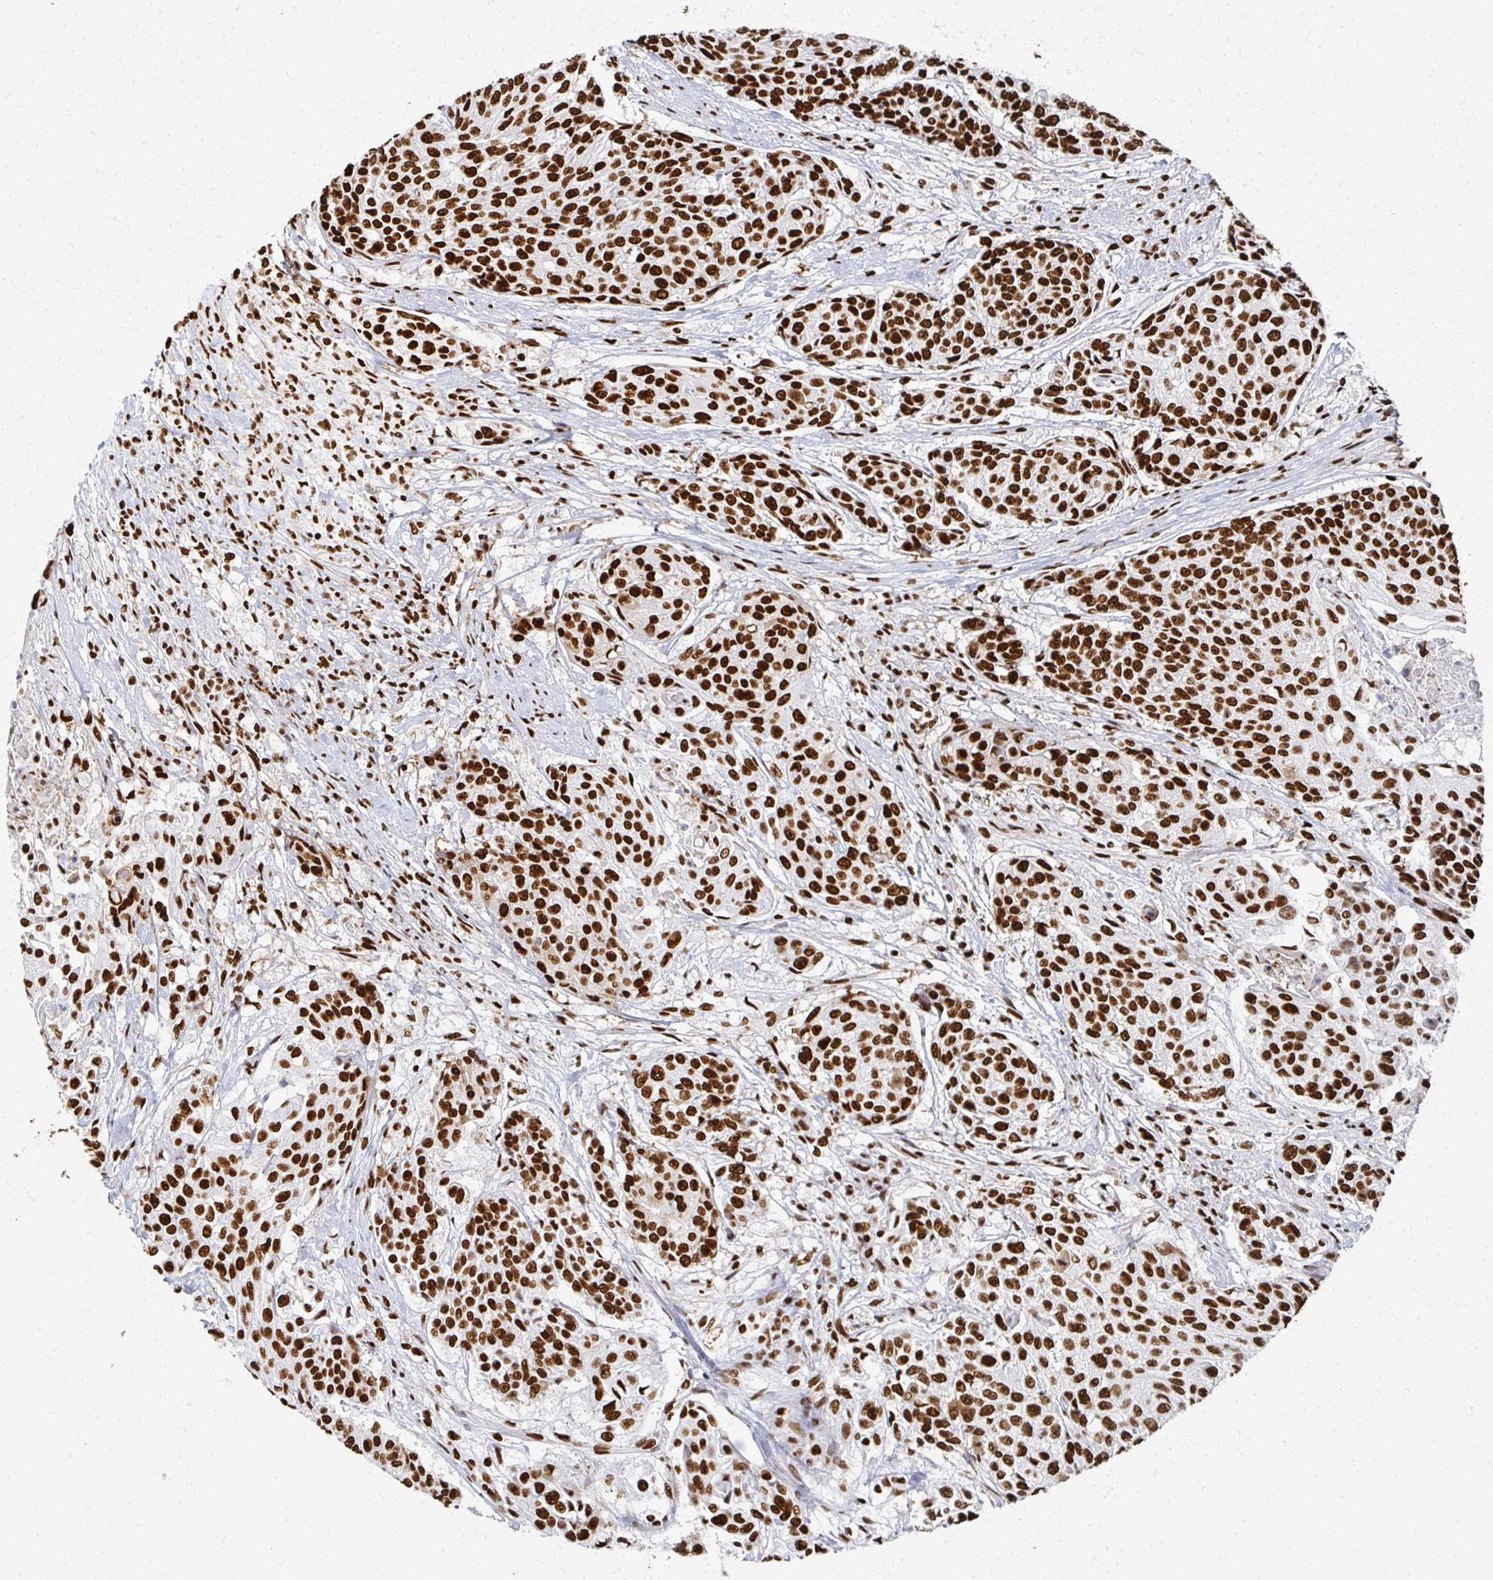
{"staining": {"intensity": "strong", "quantity": ">75%", "location": "nuclear"}, "tissue": "urothelial cancer", "cell_type": "Tumor cells", "image_type": "cancer", "snomed": [{"axis": "morphology", "description": "Urothelial carcinoma, High grade"}, {"axis": "topography", "description": "Urinary bladder"}], "caption": "Urothelial cancer stained with DAB (3,3'-diaminobenzidine) immunohistochemistry reveals high levels of strong nuclear staining in approximately >75% of tumor cells.", "gene": "RBBP7", "patient": {"sex": "female", "age": 63}}